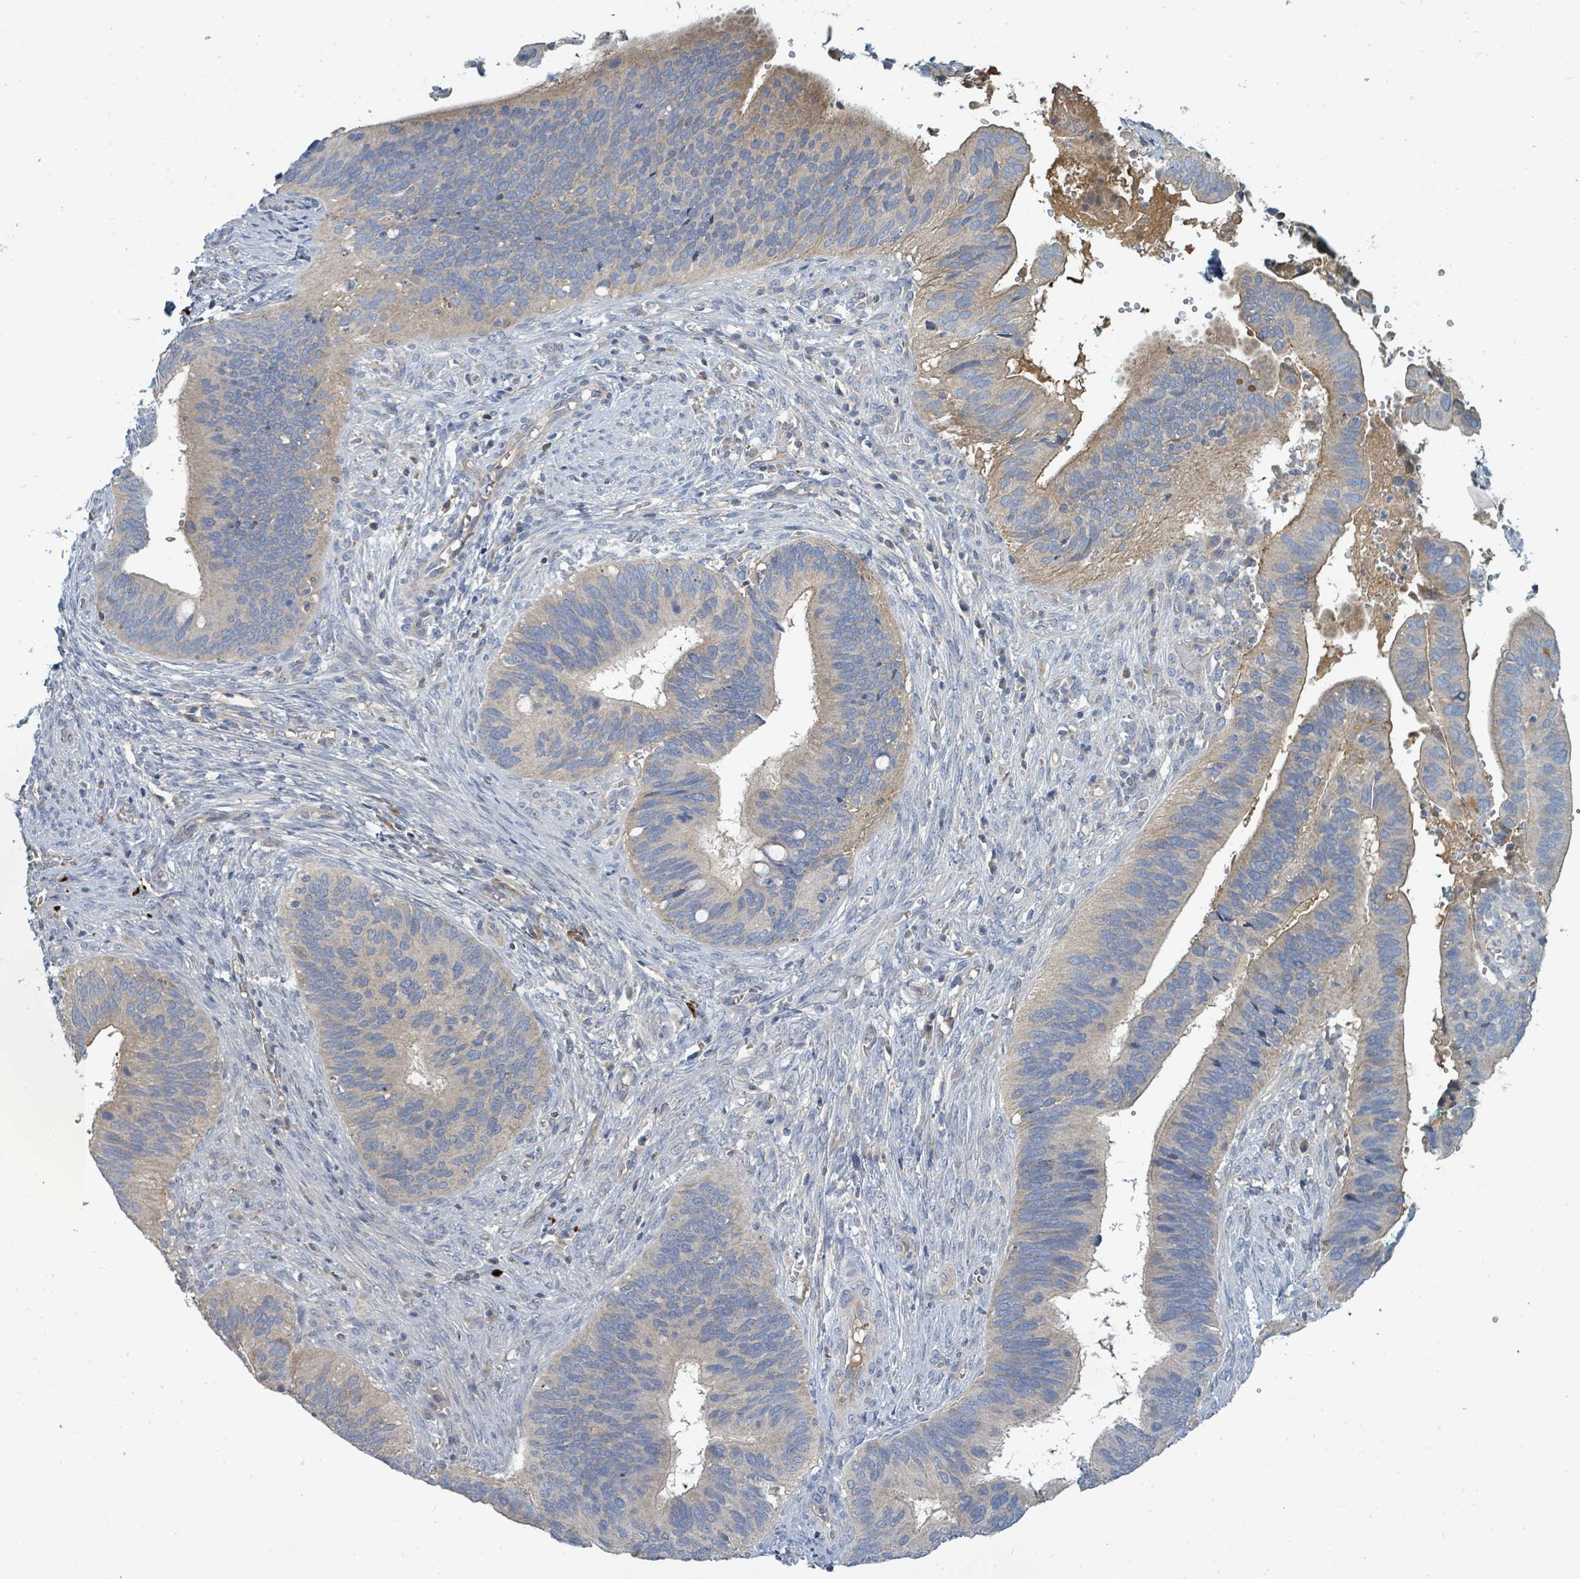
{"staining": {"intensity": "weak", "quantity": "<25%", "location": "cytoplasmic/membranous"}, "tissue": "cervical cancer", "cell_type": "Tumor cells", "image_type": "cancer", "snomed": [{"axis": "morphology", "description": "Adenocarcinoma, NOS"}, {"axis": "topography", "description": "Cervix"}], "caption": "Image shows no significant protein positivity in tumor cells of cervical cancer.", "gene": "SLC25A23", "patient": {"sex": "female", "age": 42}}